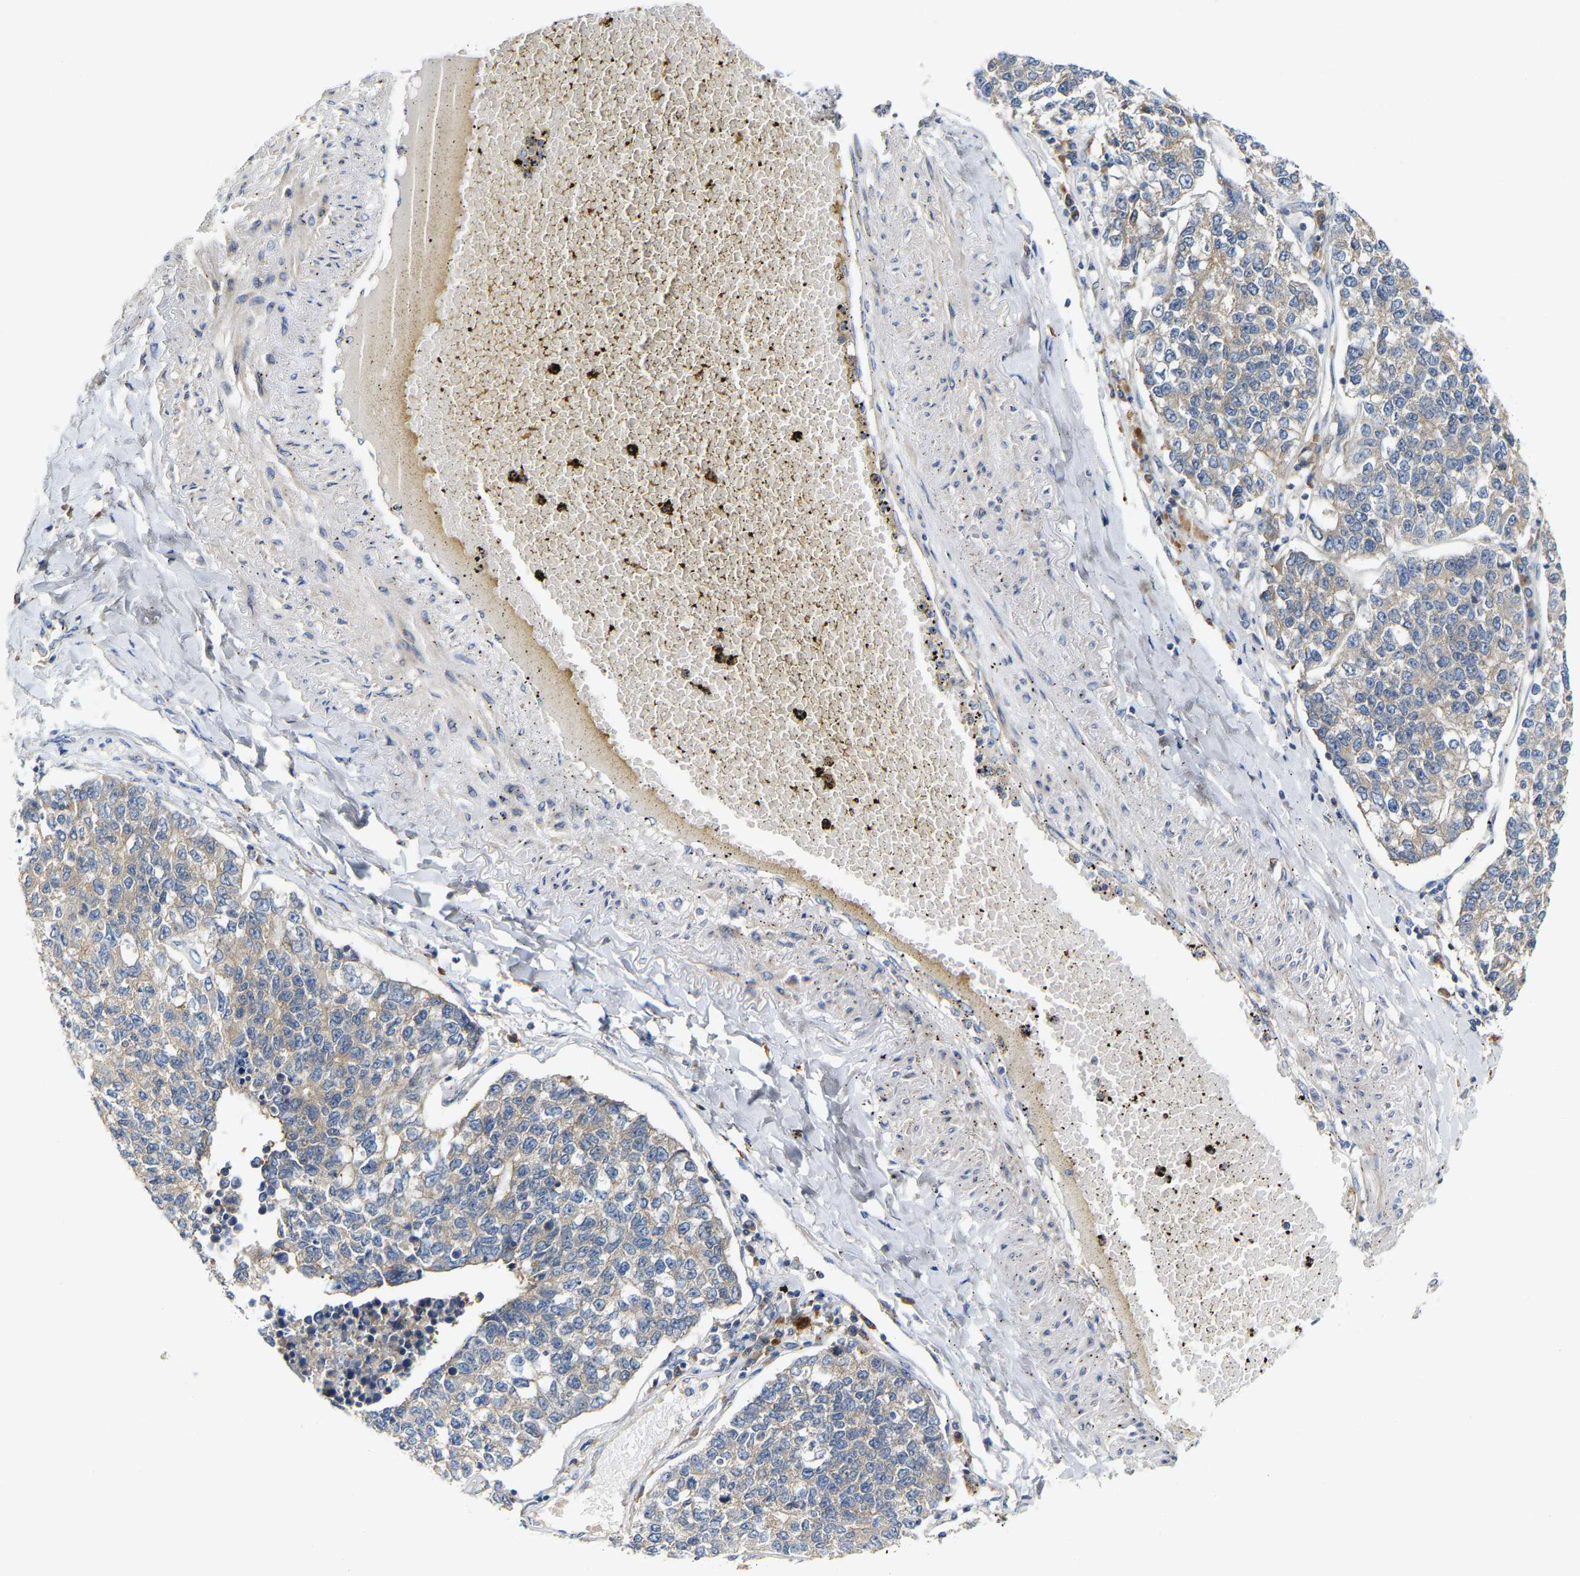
{"staining": {"intensity": "weak", "quantity": ">75%", "location": "cytoplasmic/membranous"}, "tissue": "lung cancer", "cell_type": "Tumor cells", "image_type": "cancer", "snomed": [{"axis": "morphology", "description": "Adenocarcinoma, NOS"}, {"axis": "topography", "description": "Lung"}], "caption": "This is a micrograph of IHC staining of lung cancer, which shows weak expression in the cytoplasmic/membranous of tumor cells.", "gene": "PCNT", "patient": {"sex": "male", "age": 49}}